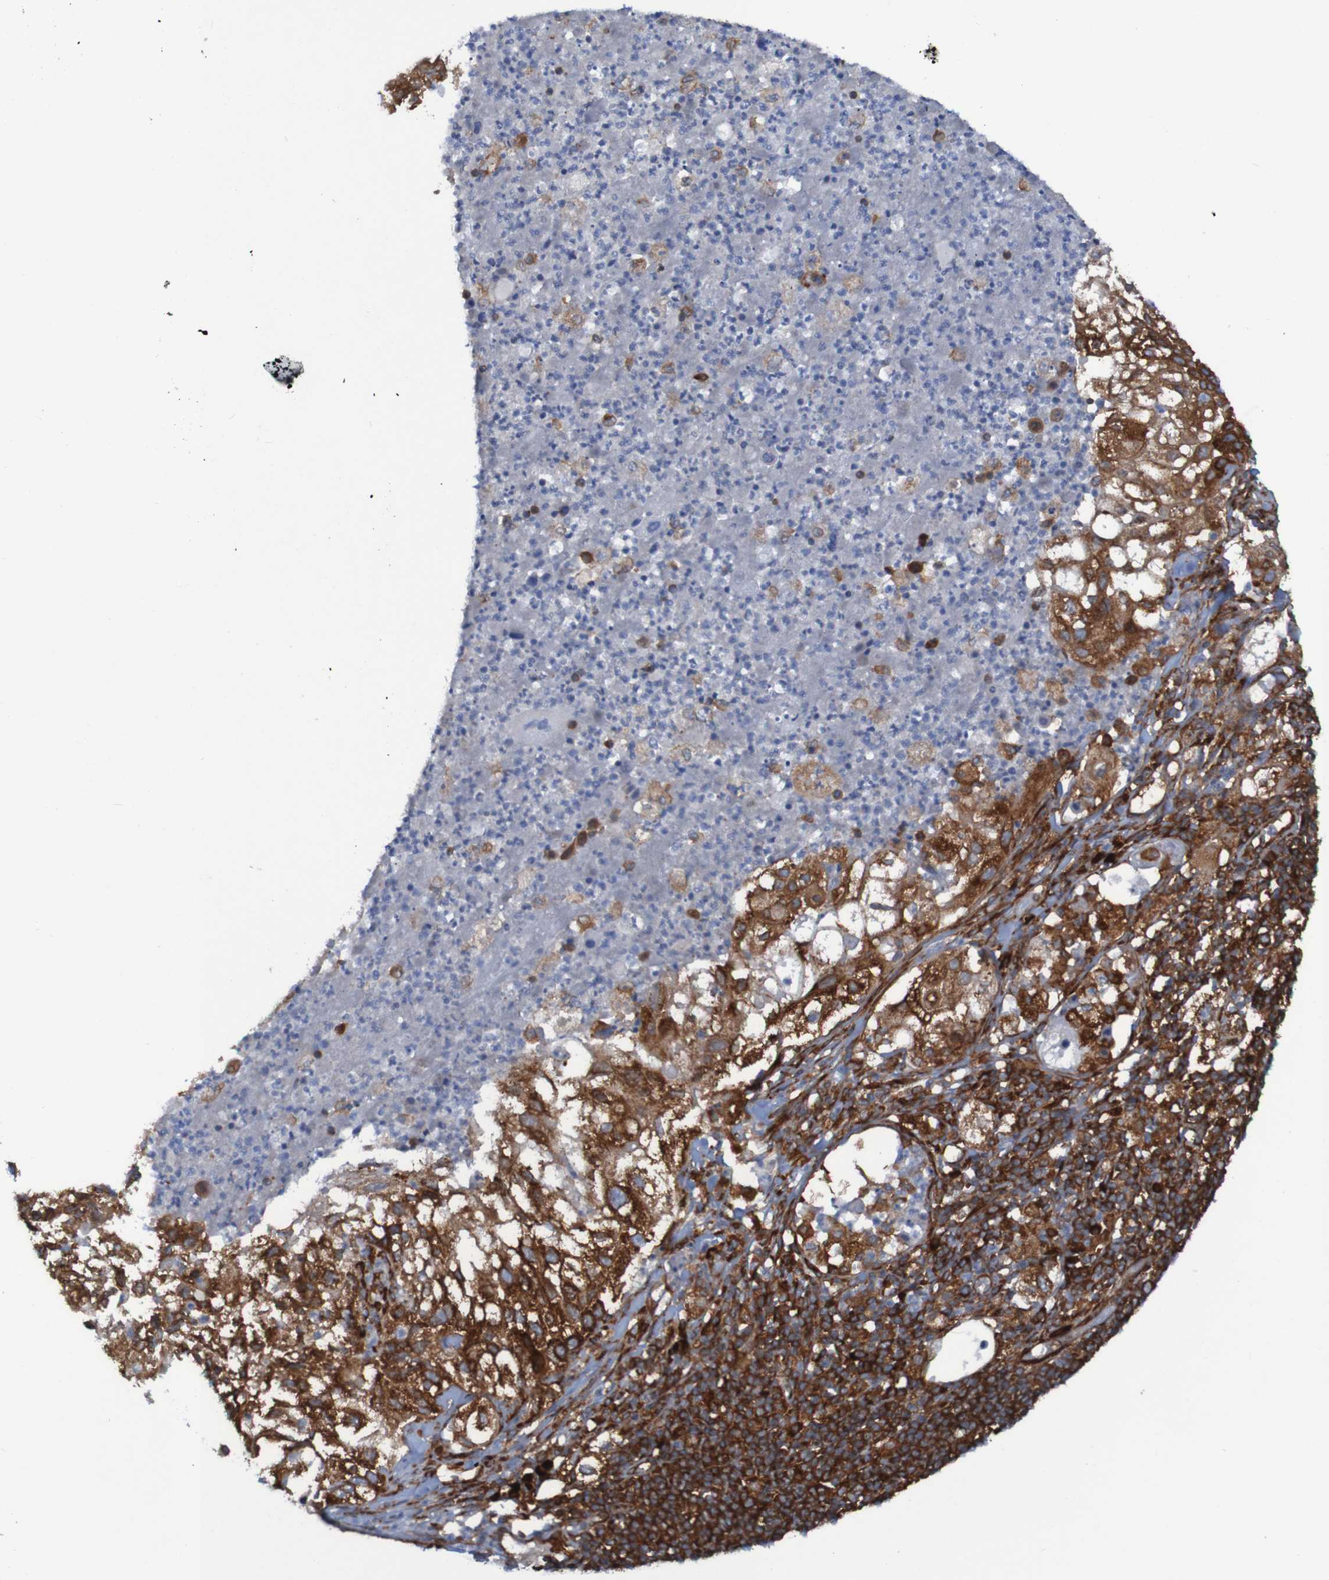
{"staining": {"intensity": "moderate", "quantity": ">75%", "location": "cytoplasmic/membranous"}, "tissue": "lung cancer", "cell_type": "Tumor cells", "image_type": "cancer", "snomed": [{"axis": "morphology", "description": "Inflammation, NOS"}, {"axis": "morphology", "description": "Squamous cell carcinoma, NOS"}, {"axis": "topography", "description": "Lymph node"}, {"axis": "topography", "description": "Soft tissue"}, {"axis": "topography", "description": "Lung"}], "caption": "Immunohistochemical staining of lung squamous cell carcinoma exhibits moderate cytoplasmic/membranous protein staining in about >75% of tumor cells.", "gene": "RPL10", "patient": {"sex": "male", "age": 66}}